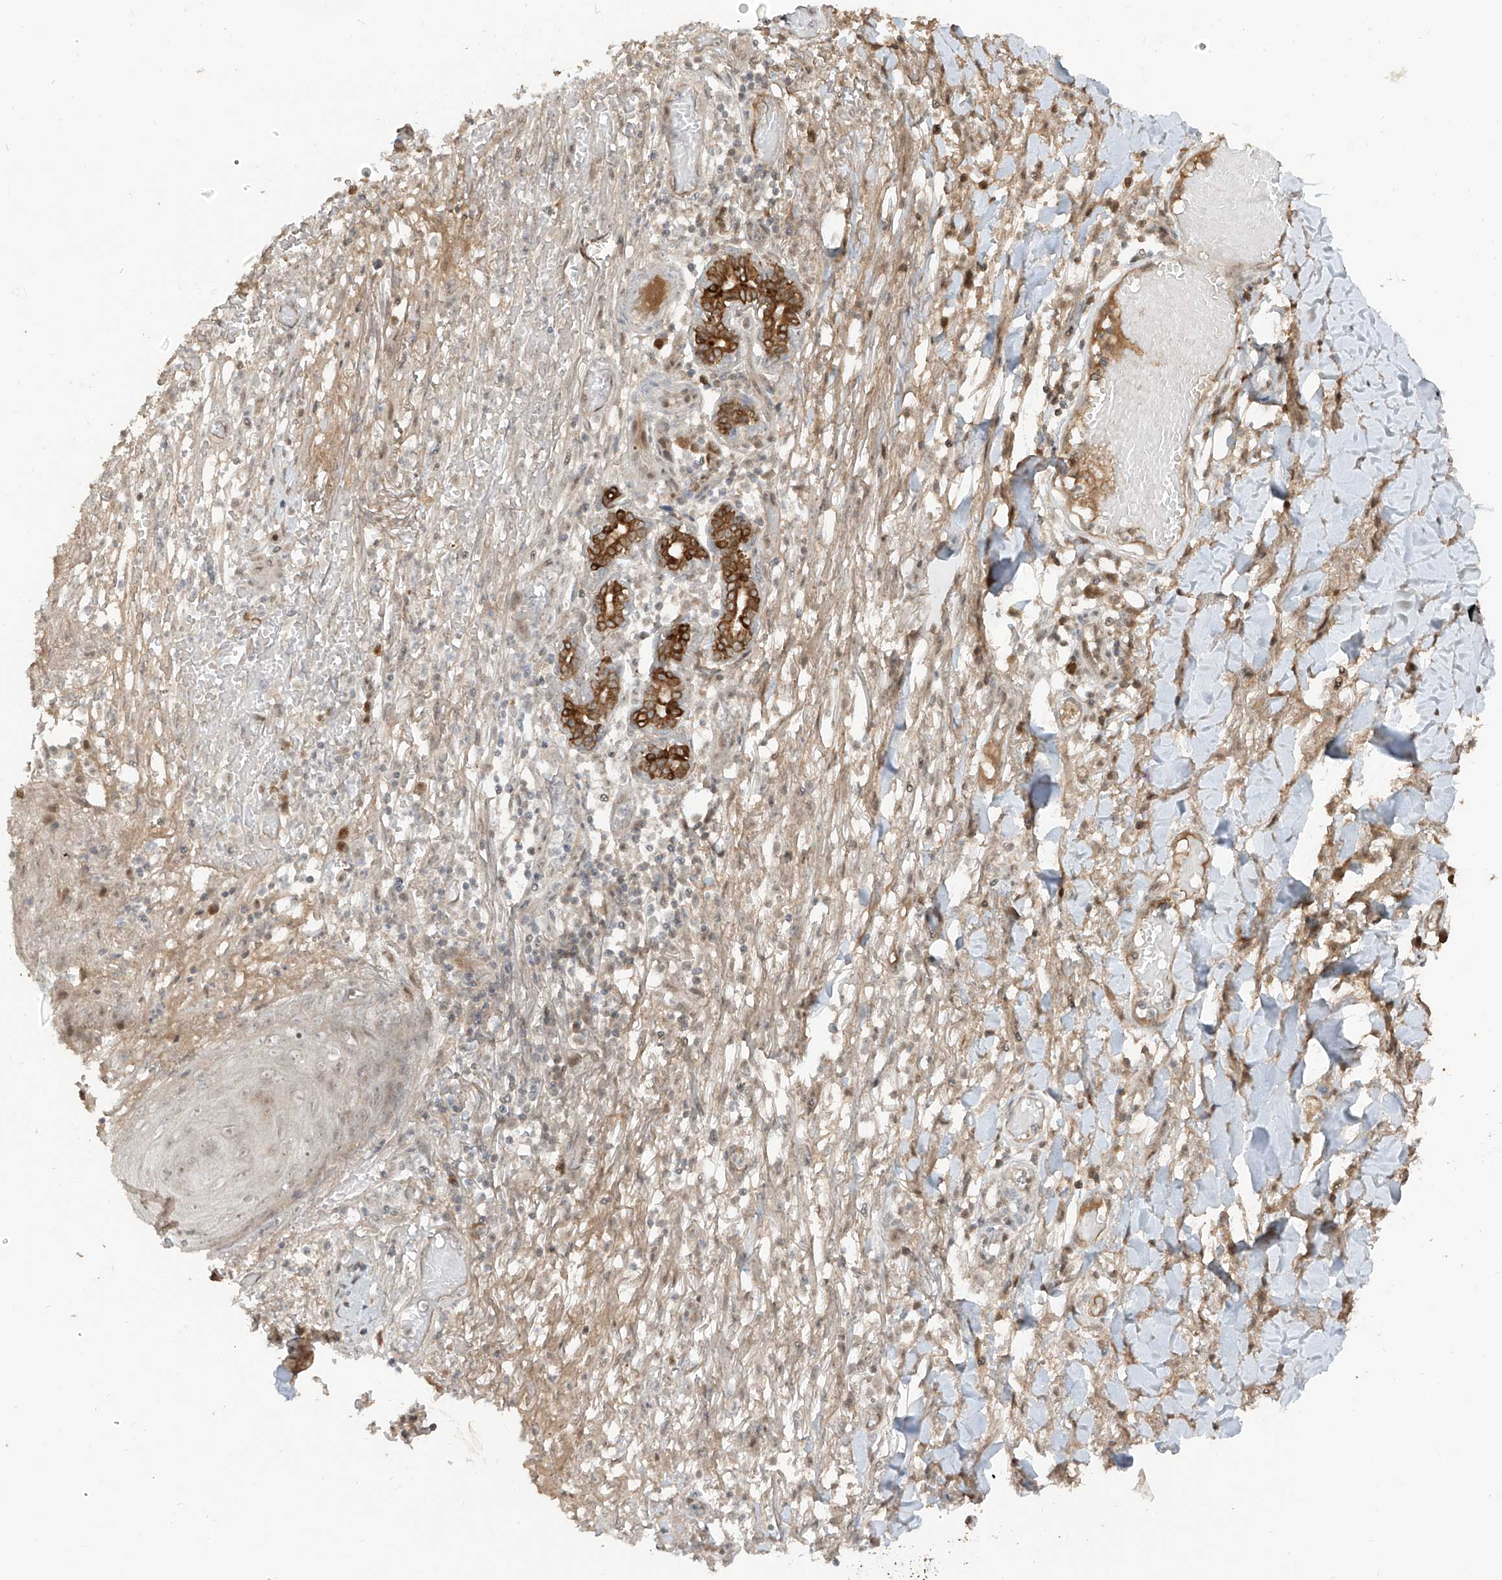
{"staining": {"intensity": "negative", "quantity": "none", "location": "none"}, "tissue": "skin cancer", "cell_type": "Tumor cells", "image_type": "cancer", "snomed": [{"axis": "morphology", "description": "Normal tissue, NOS"}, {"axis": "morphology", "description": "Basal cell carcinoma"}, {"axis": "topography", "description": "Skin"}], "caption": "Tumor cells show no significant protein staining in basal cell carcinoma (skin).", "gene": "COLGALT2", "patient": {"sex": "male", "age": 64}}